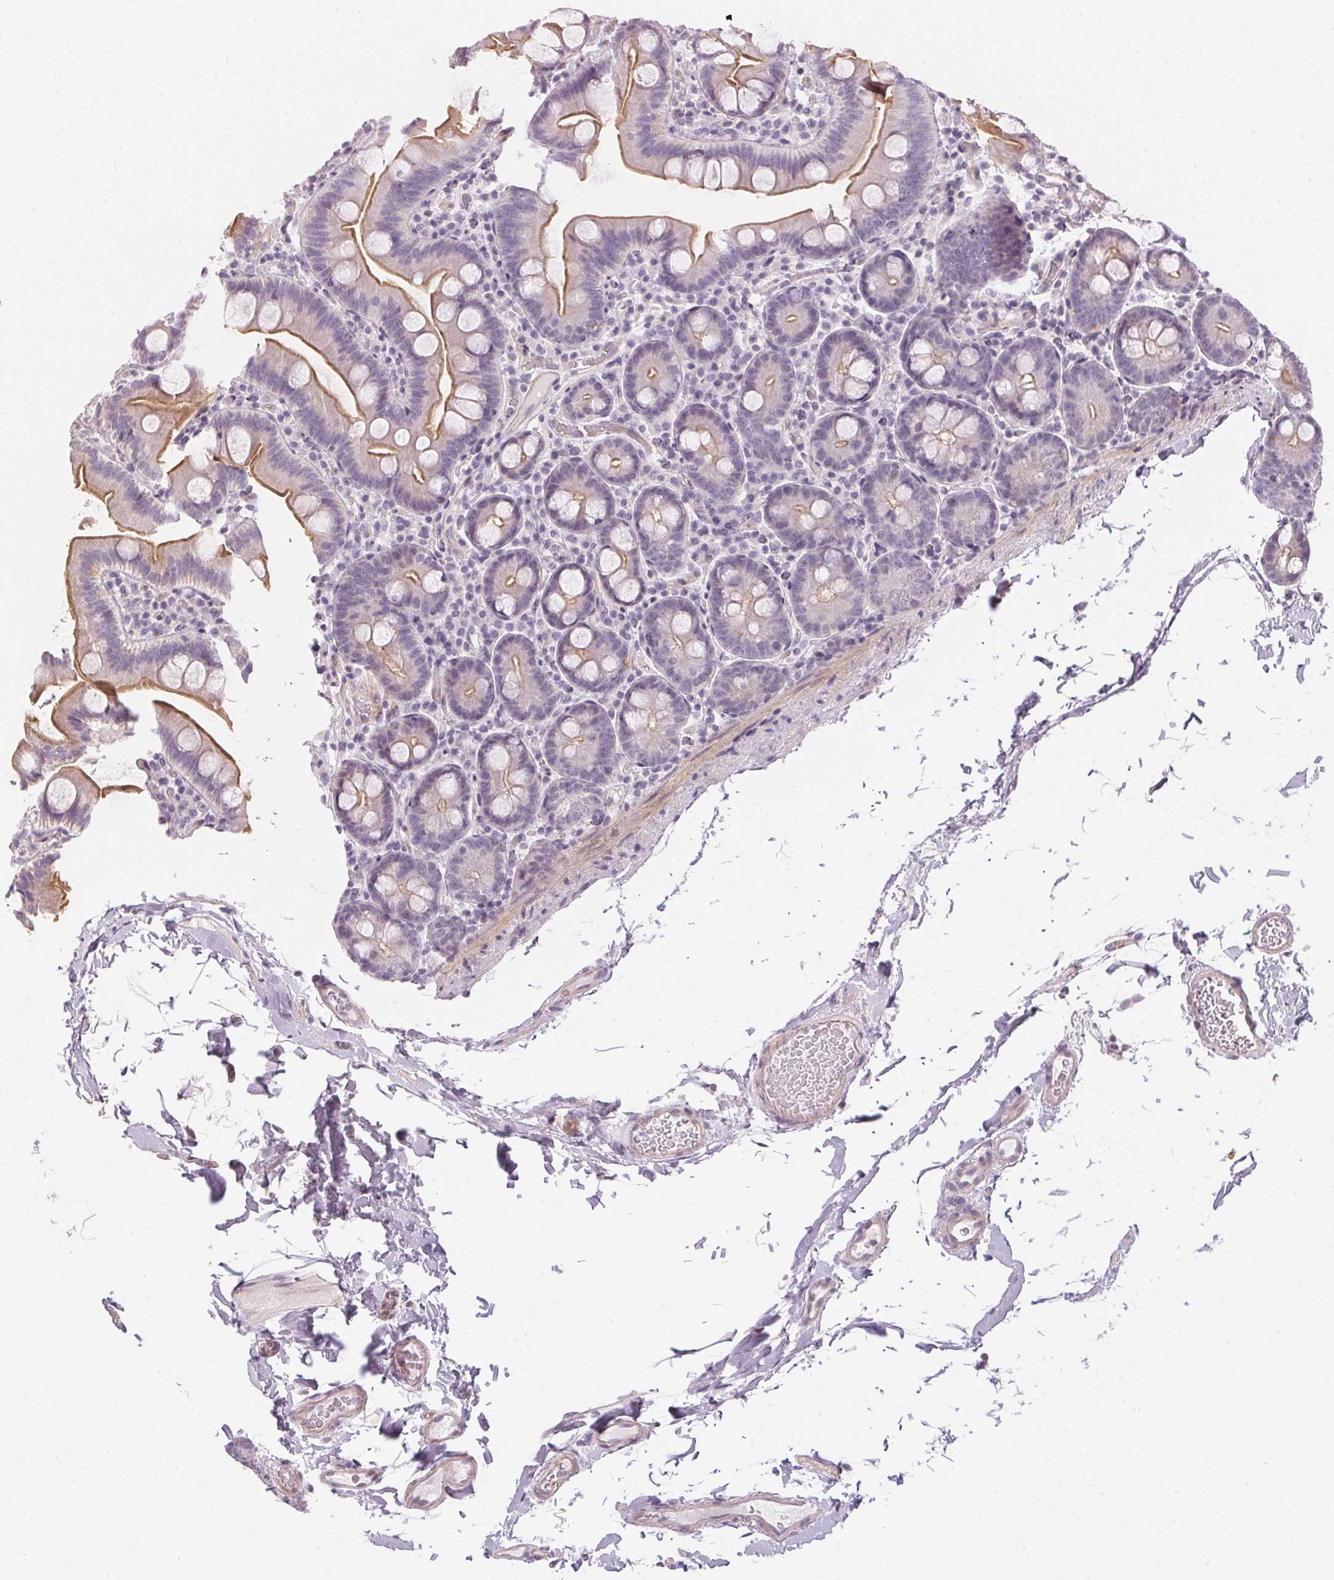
{"staining": {"intensity": "moderate", "quantity": "25%-75%", "location": "cytoplasmic/membranous"}, "tissue": "small intestine", "cell_type": "Glandular cells", "image_type": "normal", "snomed": [{"axis": "morphology", "description": "Normal tissue, NOS"}, {"axis": "topography", "description": "Small intestine"}], "caption": "A medium amount of moderate cytoplasmic/membranous positivity is appreciated in about 25%-75% of glandular cells in normal small intestine.", "gene": "GDAP1L1", "patient": {"sex": "female", "age": 68}}